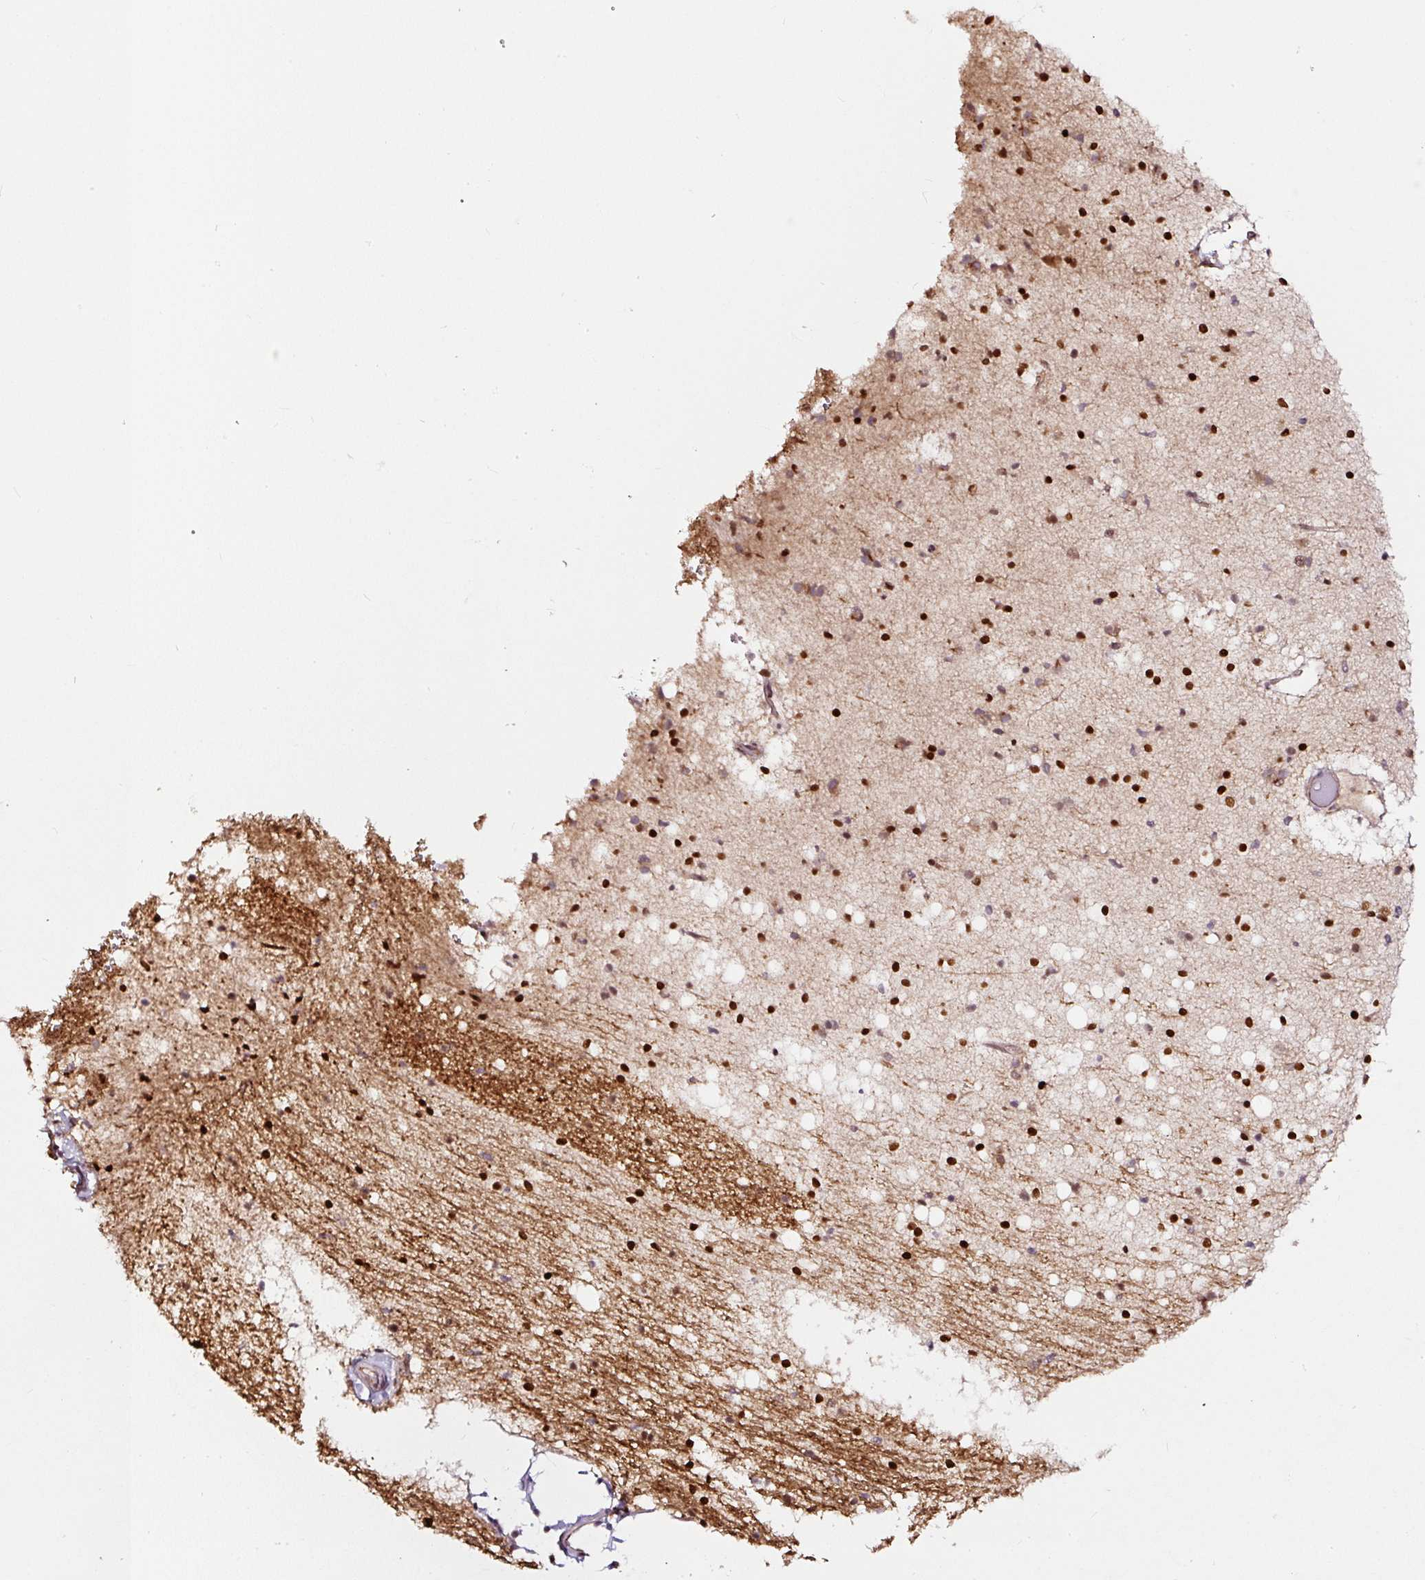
{"staining": {"intensity": "strong", "quantity": ">75%", "location": "nuclear"}, "tissue": "caudate", "cell_type": "Glial cells", "image_type": "normal", "snomed": [{"axis": "morphology", "description": "Normal tissue, NOS"}, {"axis": "topography", "description": "Lateral ventricle wall"}], "caption": "A brown stain shows strong nuclear positivity of a protein in glial cells of normal human caudate. (DAB IHC with brightfield microscopy, high magnification).", "gene": "KDM4E", "patient": {"sex": "male", "age": 37}}